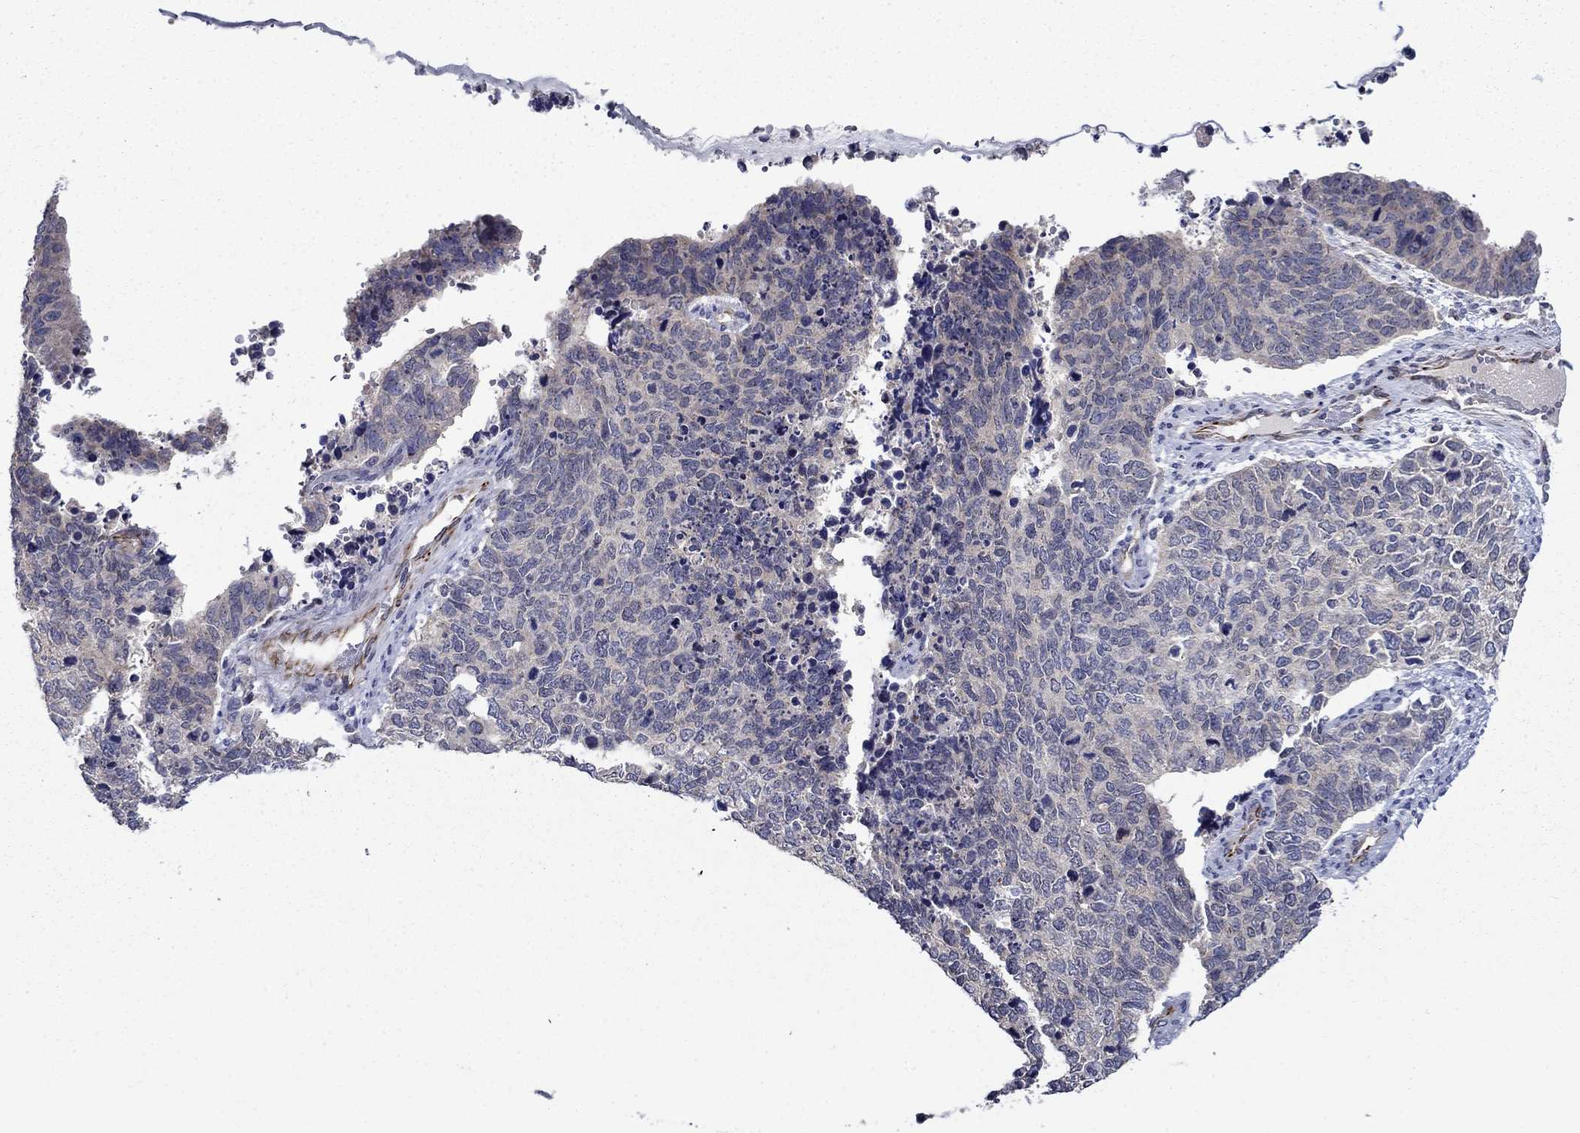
{"staining": {"intensity": "weak", "quantity": "<25%", "location": "cytoplasmic/membranous"}, "tissue": "cervical cancer", "cell_type": "Tumor cells", "image_type": "cancer", "snomed": [{"axis": "morphology", "description": "Squamous cell carcinoma, NOS"}, {"axis": "topography", "description": "Cervix"}], "caption": "Immunohistochemistry histopathology image of neoplastic tissue: squamous cell carcinoma (cervical) stained with DAB demonstrates no significant protein positivity in tumor cells.", "gene": "LACTB2", "patient": {"sex": "female", "age": 63}}